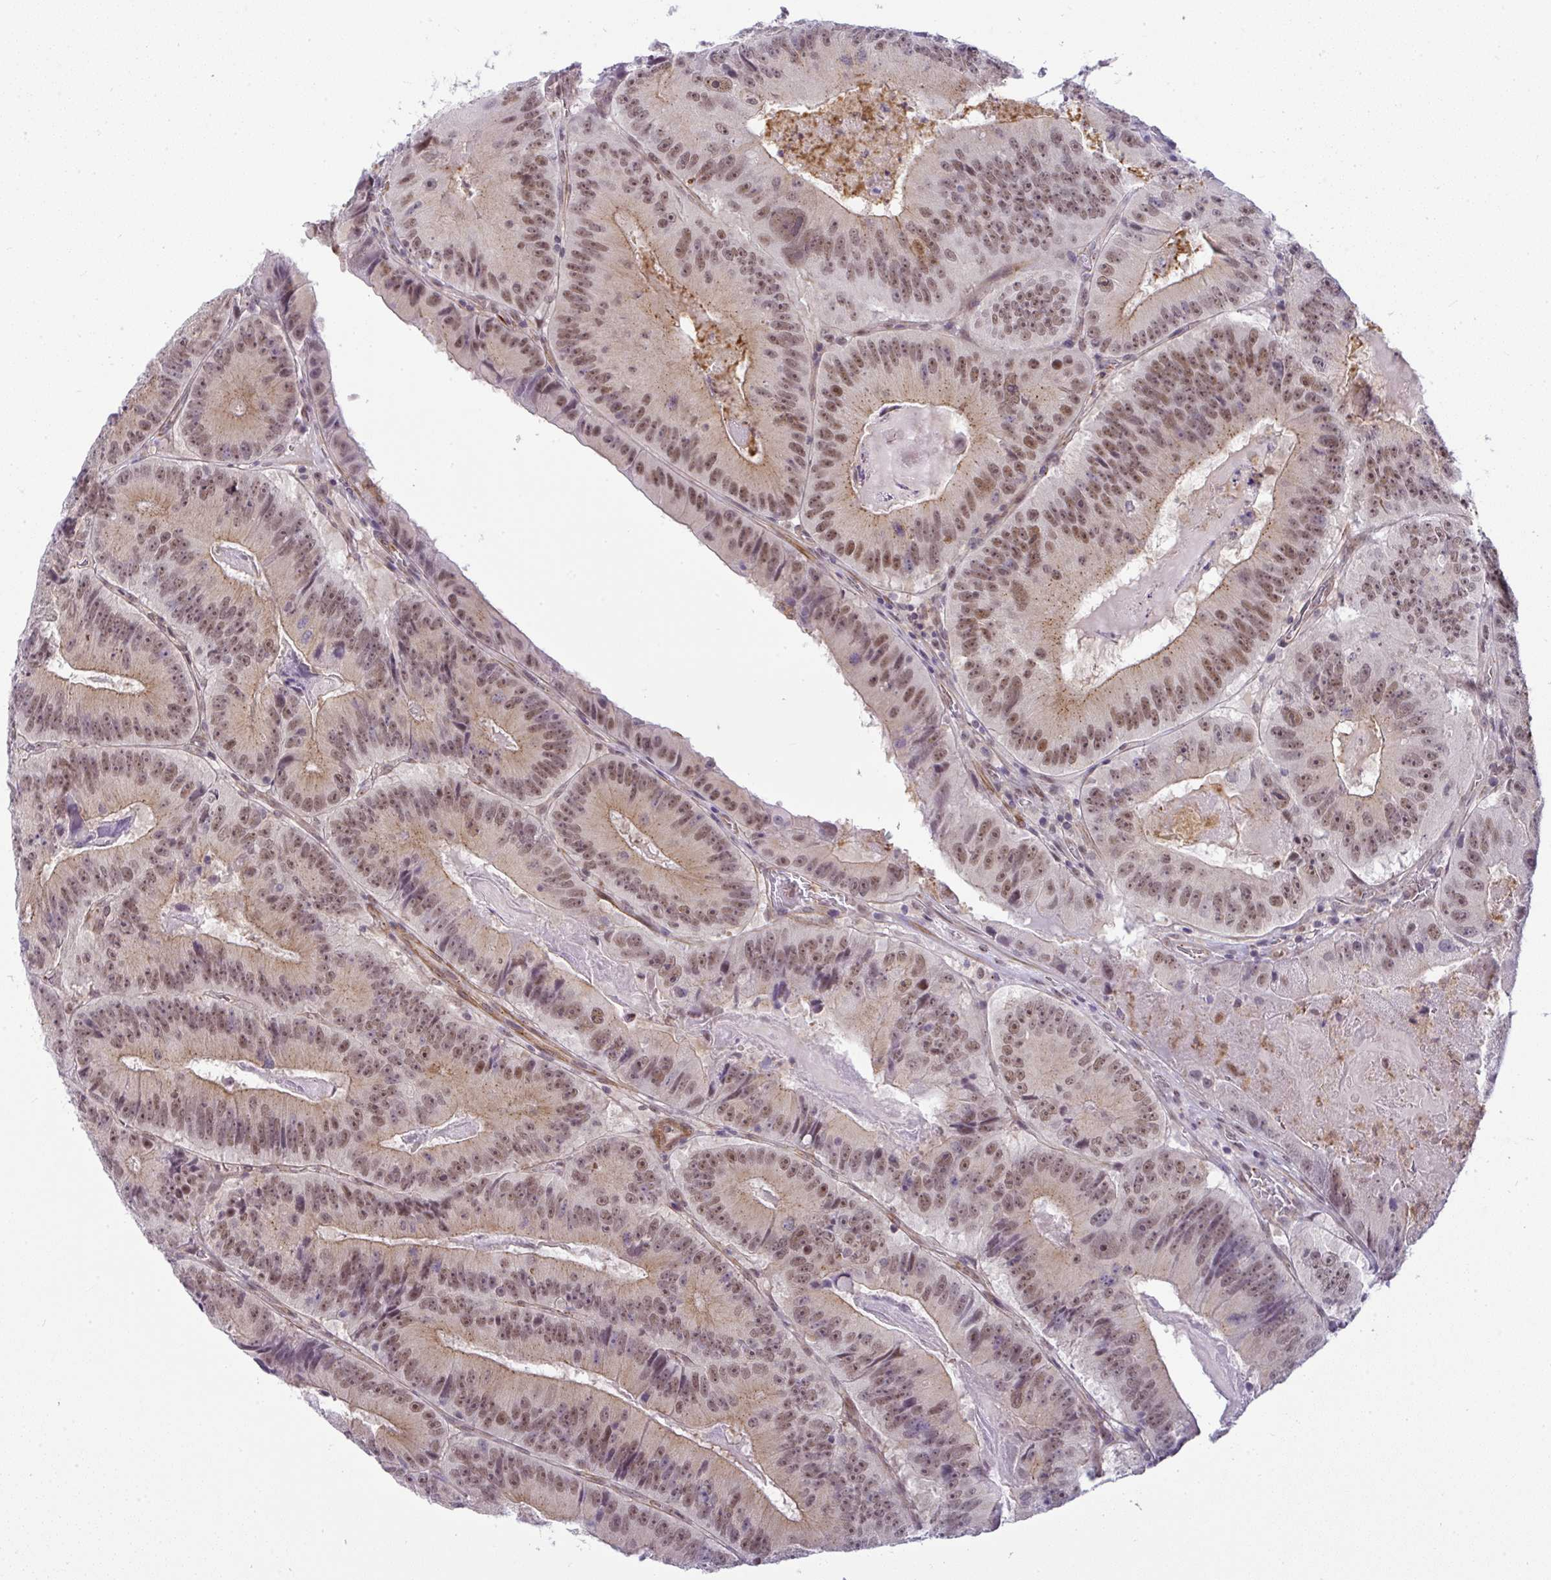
{"staining": {"intensity": "moderate", "quantity": ">75%", "location": "cytoplasmic/membranous,nuclear"}, "tissue": "colorectal cancer", "cell_type": "Tumor cells", "image_type": "cancer", "snomed": [{"axis": "morphology", "description": "Adenocarcinoma, NOS"}, {"axis": "topography", "description": "Colon"}], "caption": "Immunohistochemistry (DAB) staining of human adenocarcinoma (colorectal) exhibits moderate cytoplasmic/membranous and nuclear protein positivity in approximately >75% of tumor cells. Using DAB (3,3'-diaminobenzidine) (brown) and hematoxylin (blue) stains, captured at high magnification using brightfield microscopy.", "gene": "DZIP1", "patient": {"sex": "female", "age": 86}}